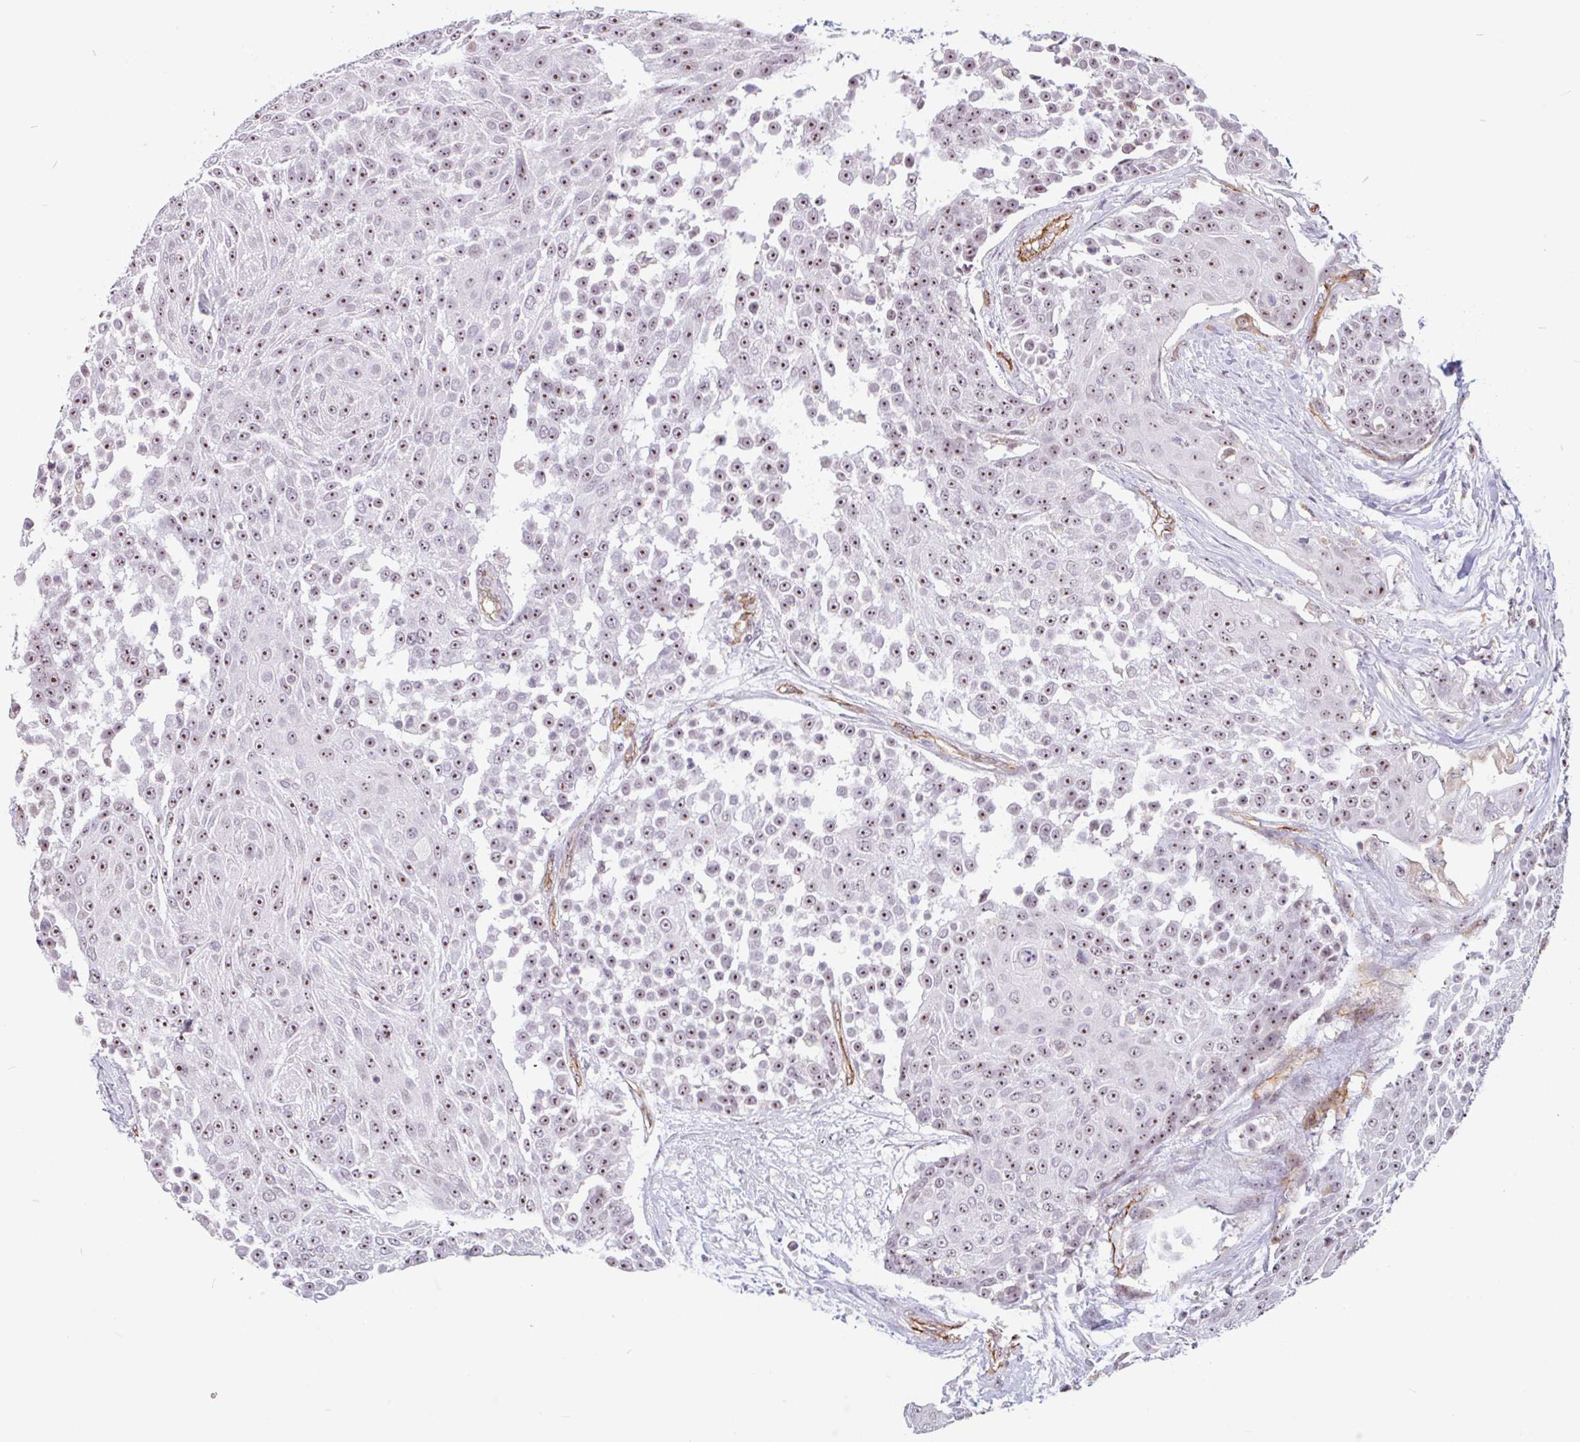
{"staining": {"intensity": "moderate", "quantity": ">75%", "location": "nuclear"}, "tissue": "urothelial cancer", "cell_type": "Tumor cells", "image_type": "cancer", "snomed": [{"axis": "morphology", "description": "Urothelial carcinoma, High grade"}, {"axis": "topography", "description": "Urinary bladder"}], "caption": "Human urothelial carcinoma (high-grade) stained for a protein (brown) displays moderate nuclear positive positivity in approximately >75% of tumor cells.", "gene": "ZNF689", "patient": {"sex": "female", "age": 63}}